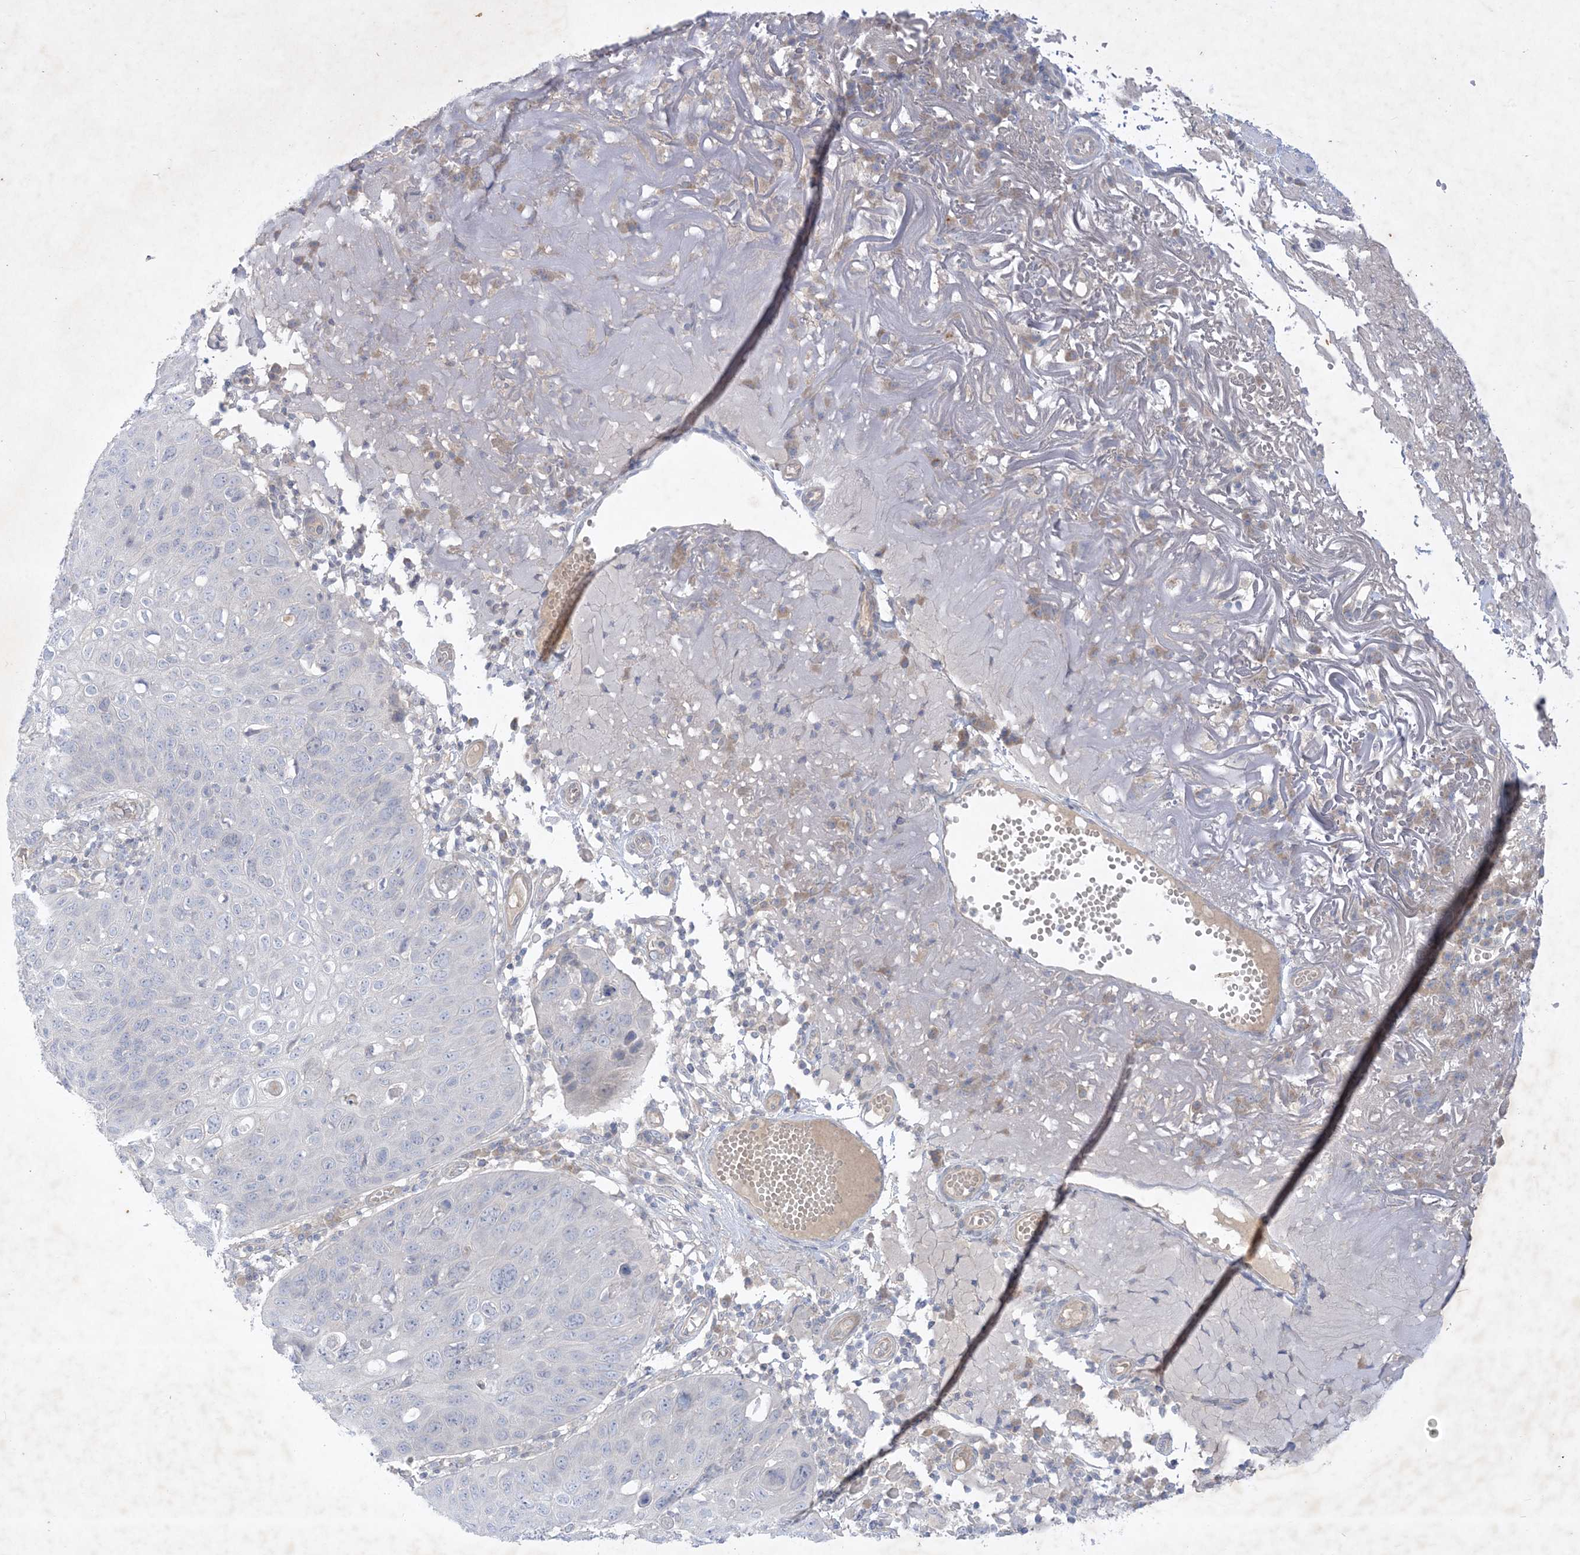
{"staining": {"intensity": "negative", "quantity": "none", "location": "none"}, "tissue": "skin cancer", "cell_type": "Tumor cells", "image_type": "cancer", "snomed": [{"axis": "morphology", "description": "Squamous cell carcinoma, NOS"}, {"axis": "topography", "description": "Skin"}], "caption": "DAB immunohistochemical staining of skin cancer (squamous cell carcinoma) reveals no significant staining in tumor cells.", "gene": "PLEKHA3", "patient": {"sex": "female", "age": 90}}